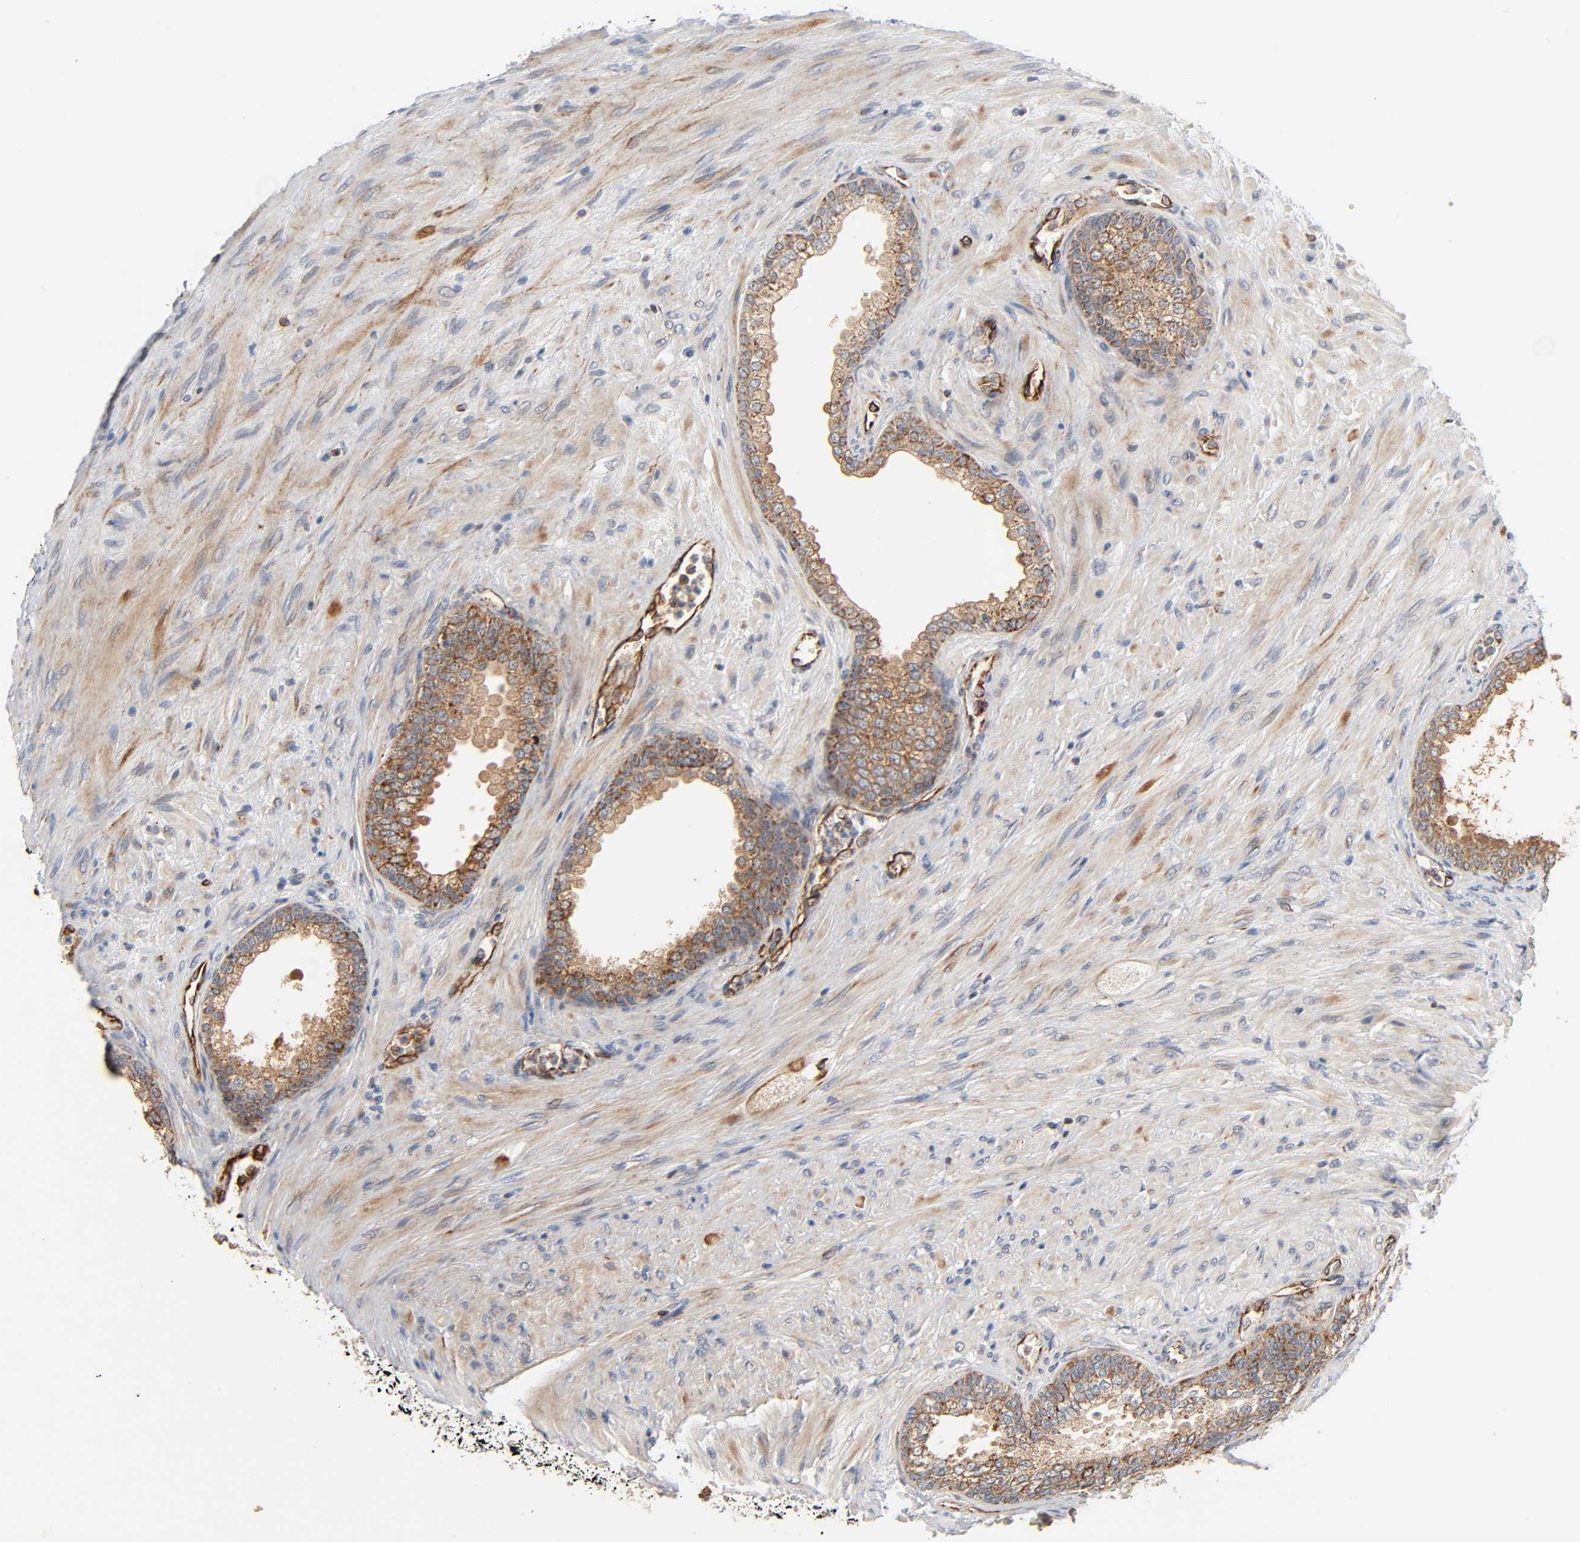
{"staining": {"intensity": "moderate", "quantity": ">75%", "location": "cytoplasmic/membranous"}, "tissue": "prostate", "cell_type": "Glandular cells", "image_type": "normal", "snomed": [{"axis": "morphology", "description": "Normal tissue, NOS"}, {"axis": "topography", "description": "Prostate"}], "caption": "This image displays immunohistochemistry staining of unremarkable prostate, with medium moderate cytoplasmic/membranous expression in approximately >75% of glandular cells.", "gene": "REEP5", "patient": {"sex": "male", "age": 76}}